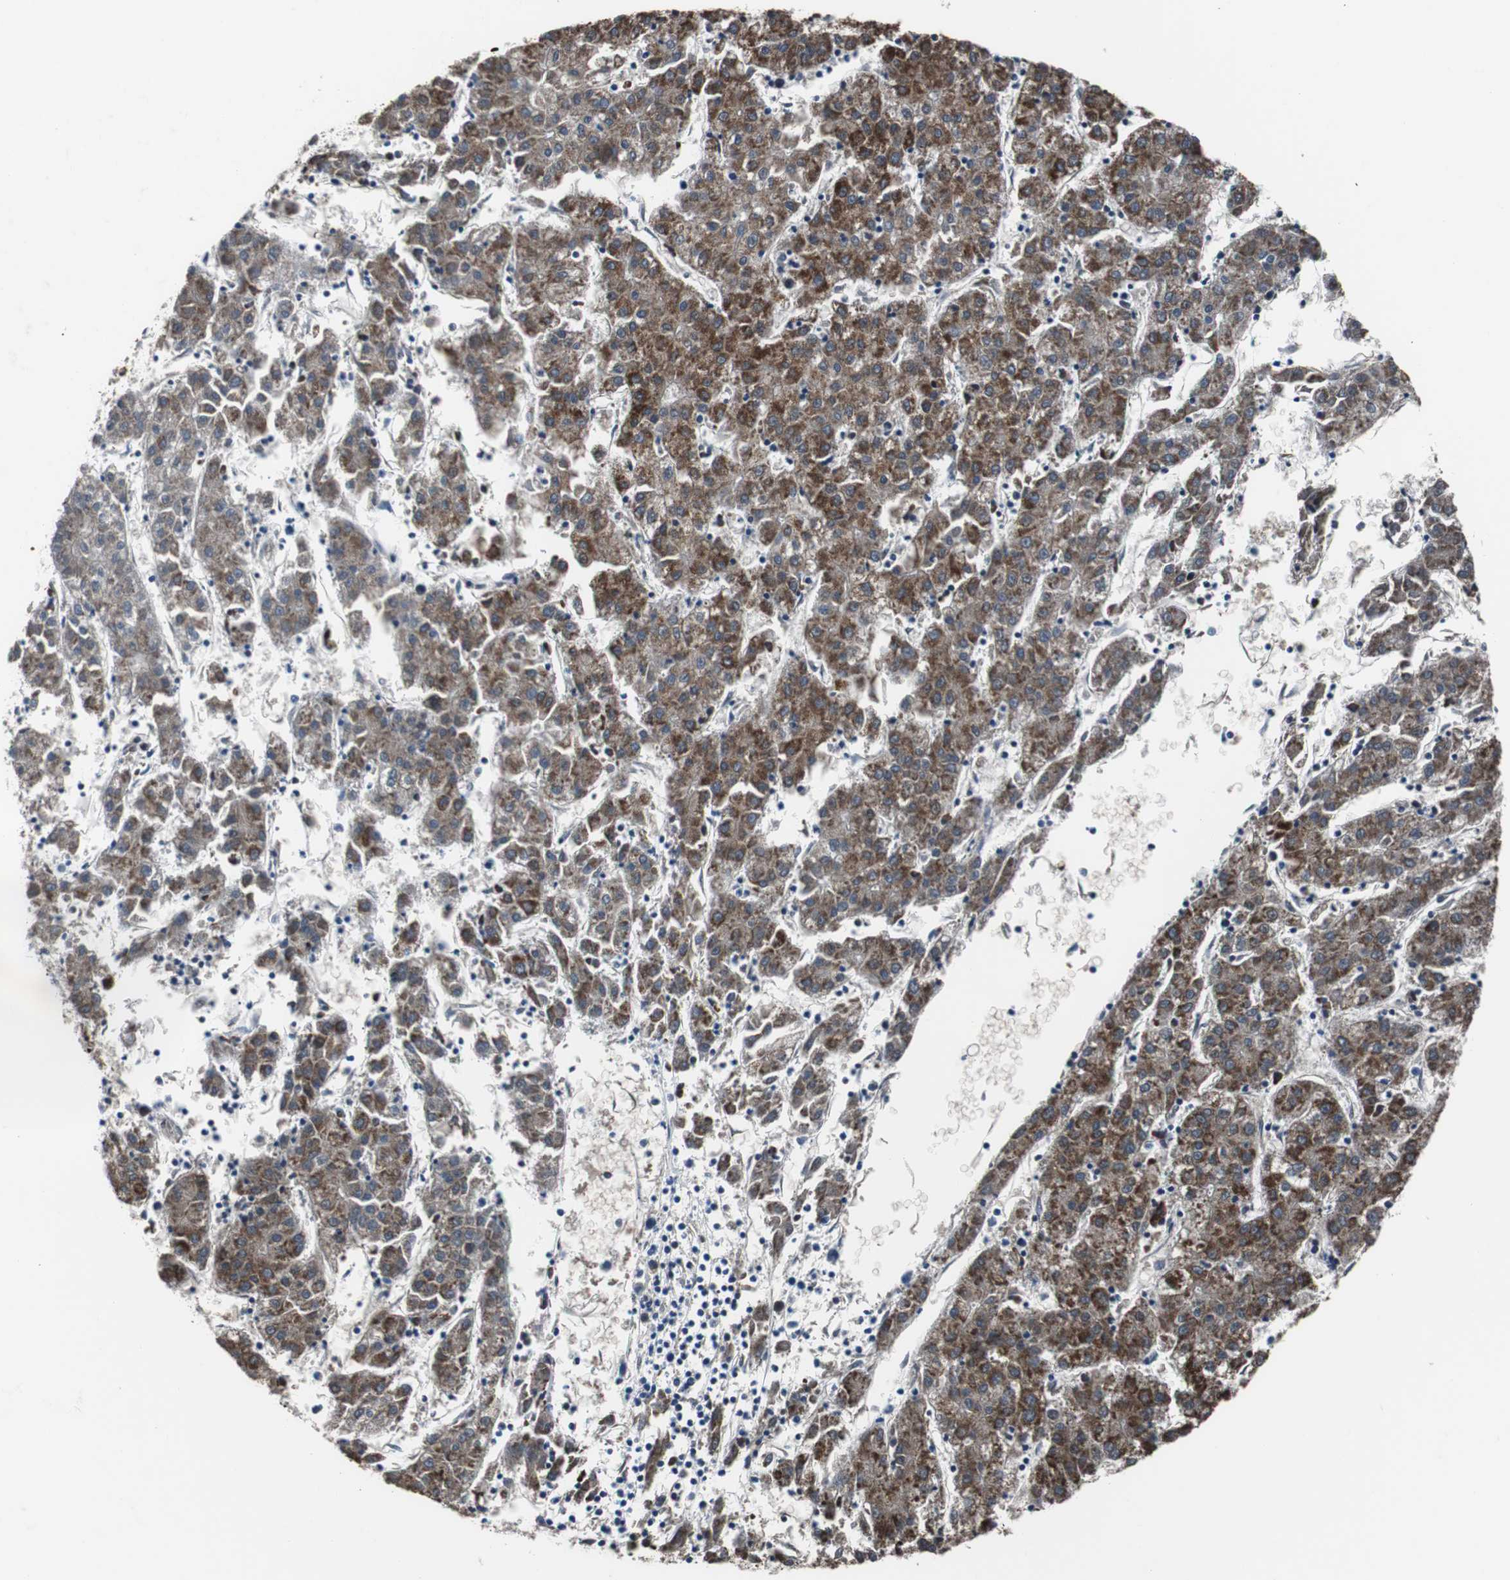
{"staining": {"intensity": "moderate", "quantity": "25%-75%", "location": "cytoplasmic/membranous"}, "tissue": "liver cancer", "cell_type": "Tumor cells", "image_type": "cancer", "snomed": [{"axis": "morphology", "description": "Carcinoma, Hepatocellular, NOS"}, {"axis": "topography", "description": "Liver"}], "caption": "Liver cancer stained with immunohistochemistry (IHC) displays moderate cytoplasmic/membranous positivity in about 25%-75% of tumor cells. Immunohistochemistry stains the protein of interest in brown and the nuclei are stained blue.", "gene": "TP63", "patient": {"sex": "male", "age": 72}}